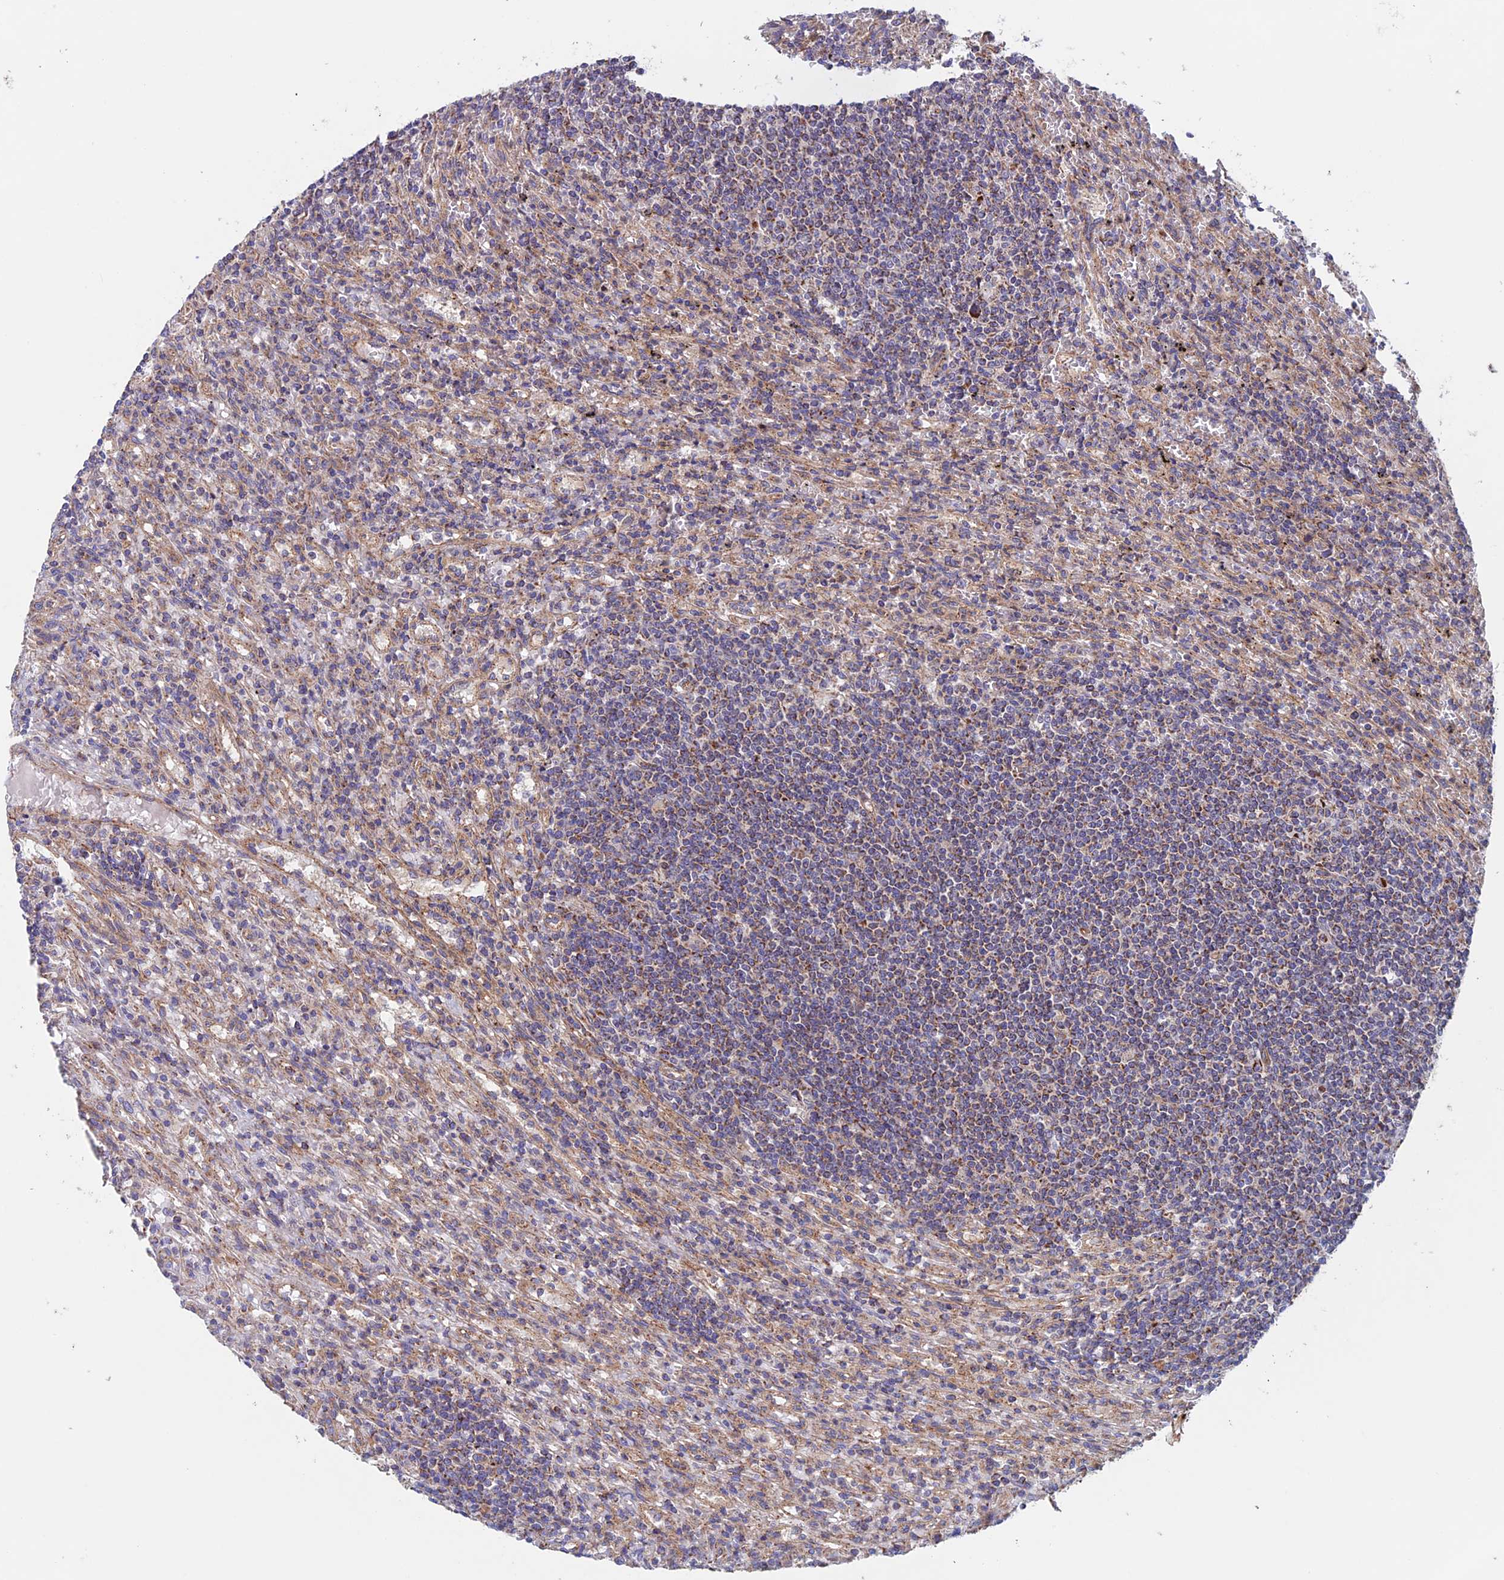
{"staining": {"intensity": "weak", "quantity": "<25%", "location": "cytoplasmic/membranous"}, "tissue": "lymphoma", "cell_type": "Tumor cells", "image_type": "cancer", "snomed": [{"axis": "morphology", "description": "Malignant lymphoma, non-Hodgkin's type, Low grade"}, {"axis": "topography", "description": "Spleen"}], "caption": "IHC of human low-grade malignant lymphoma, non-Hodgkin's type demonstrates no expression in tumor cells.", "gene": "MRPL1", "patient": {"sex": "male", "age": 76}}